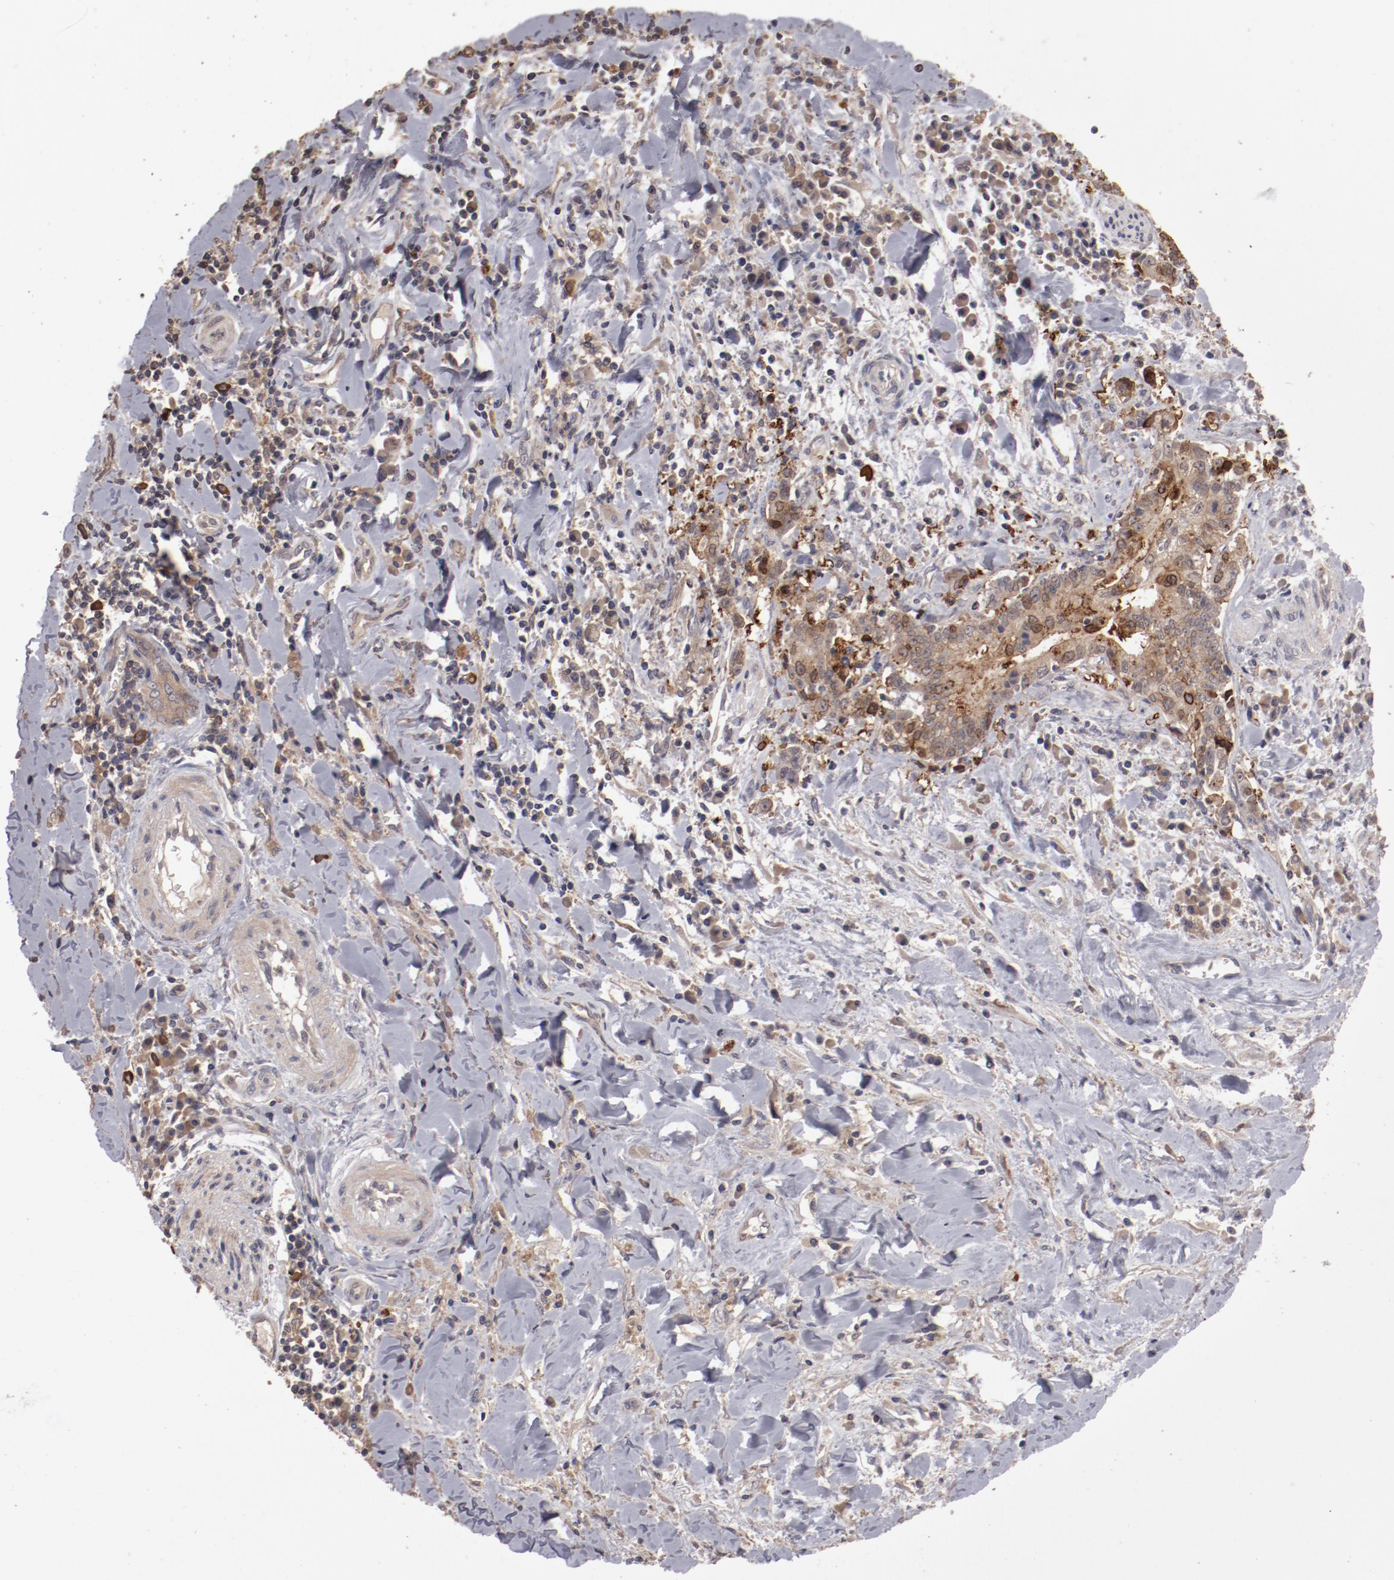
{"staining": {"intensity": "moderate", "quantity": ">75%", "location": "cytoplasmic/membranous"}, "tissue": "liver cancer", "cell_type": "Tumor cells", "image_type": "cancer", "snomed": [{"axis": "morphology", "description": "Cholangiocarcinoma"}, {"axis": "topography", "description": "Liver"}], "caption": "DAB immunohistochemical staining of liver cholangiocarcinoma reveals moderate cytoplasmic/membranous protein staining in approximately >75% of tumor cells.", "gene": "LRRC75B", "patient": {"sex": "male", "age": 57}}